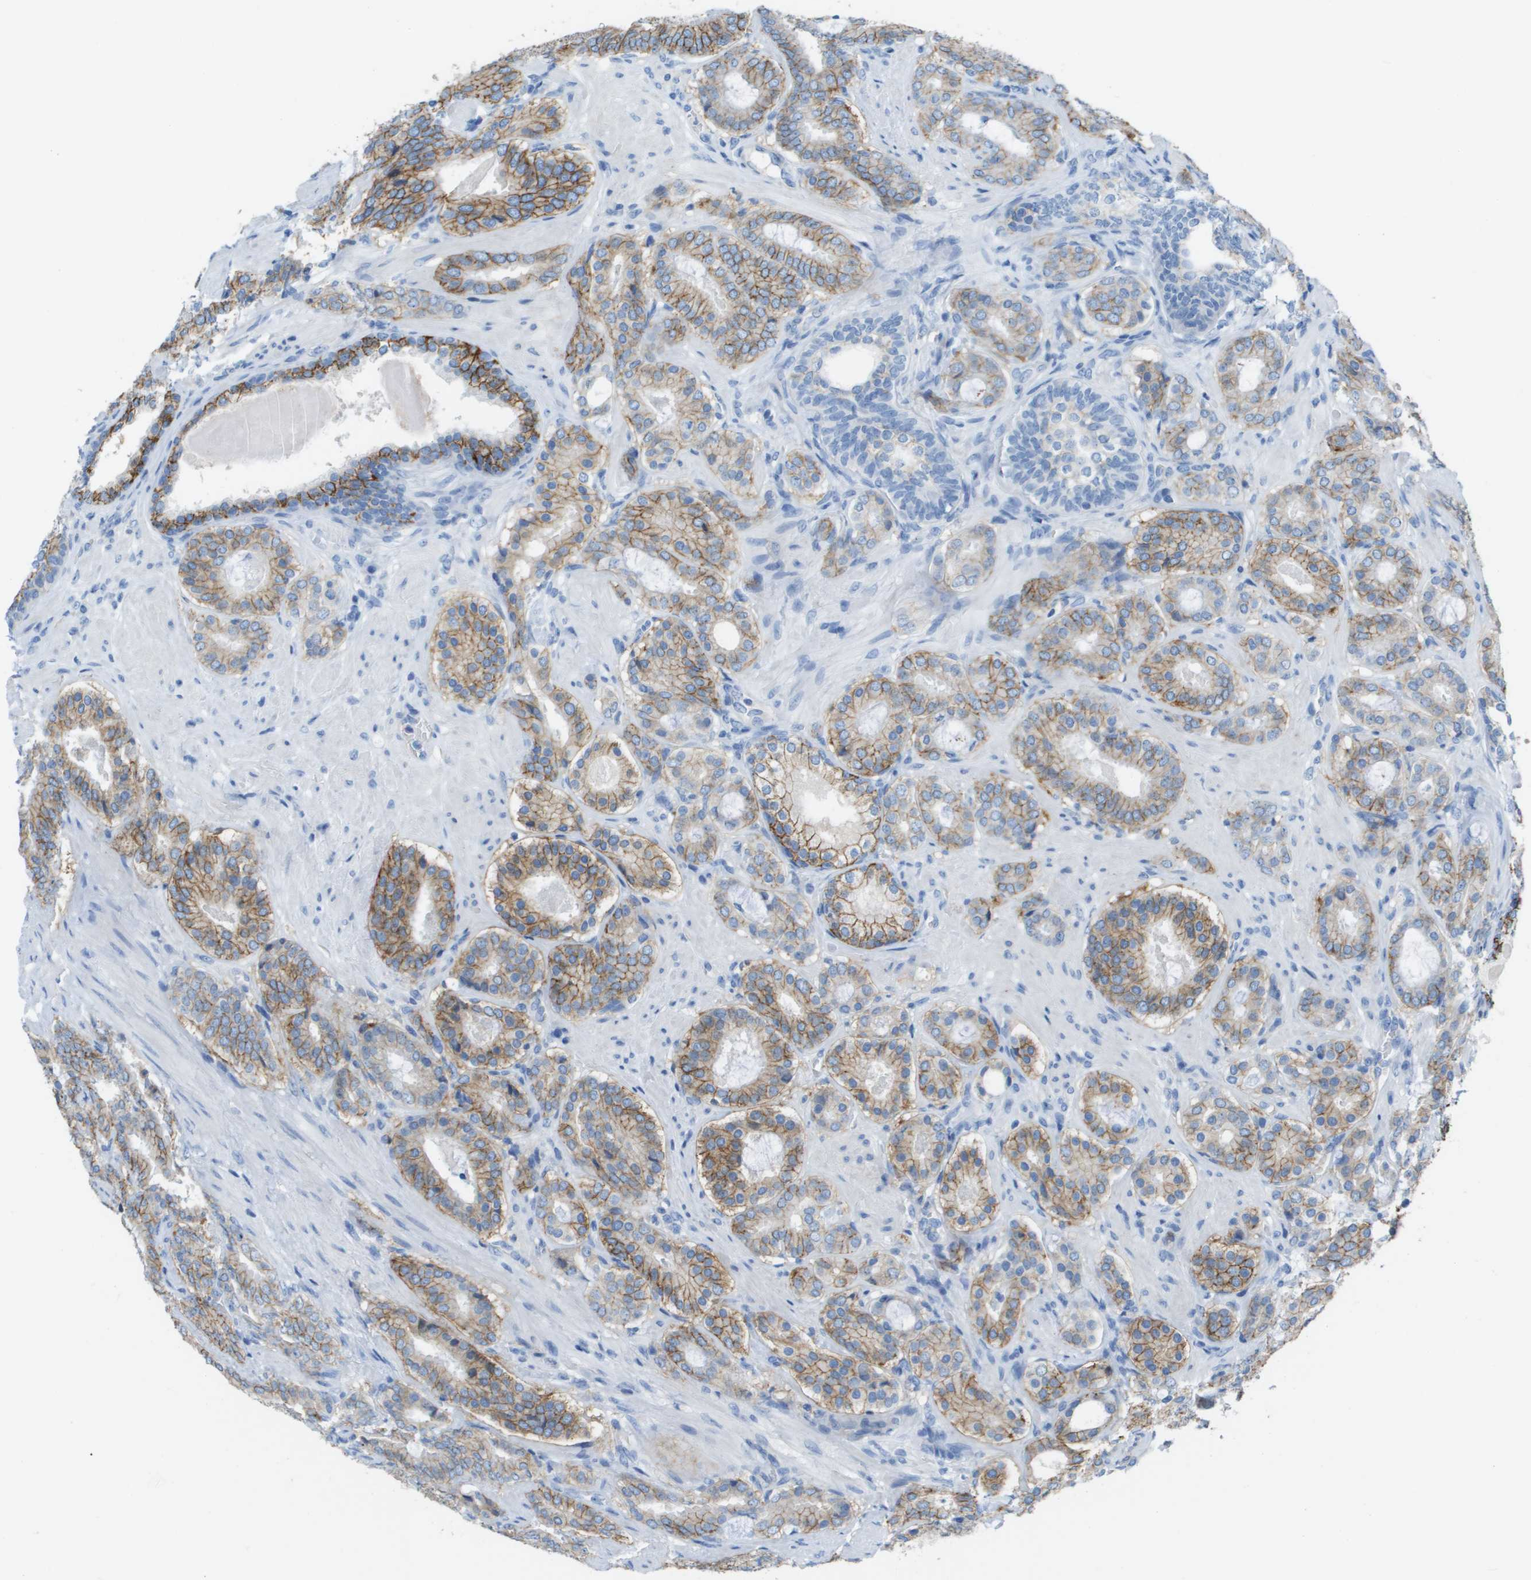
{"staining": {"intensity": "moderate", "quantity": ">75%", "location": "cytoplasmic/membranous"}, "tissue": "prostate cancer", "cell_type": "Tumor cells", "image_type": "cancer", "snomed": [{"axis": "morphology", "description": "Adenocarcinoma, Low grade"}, {"axis": "topography", "description": "Prostate"}], "caption": "A medium amount of moderate cytoplasmic/membranous positivity is identified in approximately >75% of tumor cells in prostate cancer tissue.", "gene": "CD46", "patient": {"sex": "male", "age": 69}}